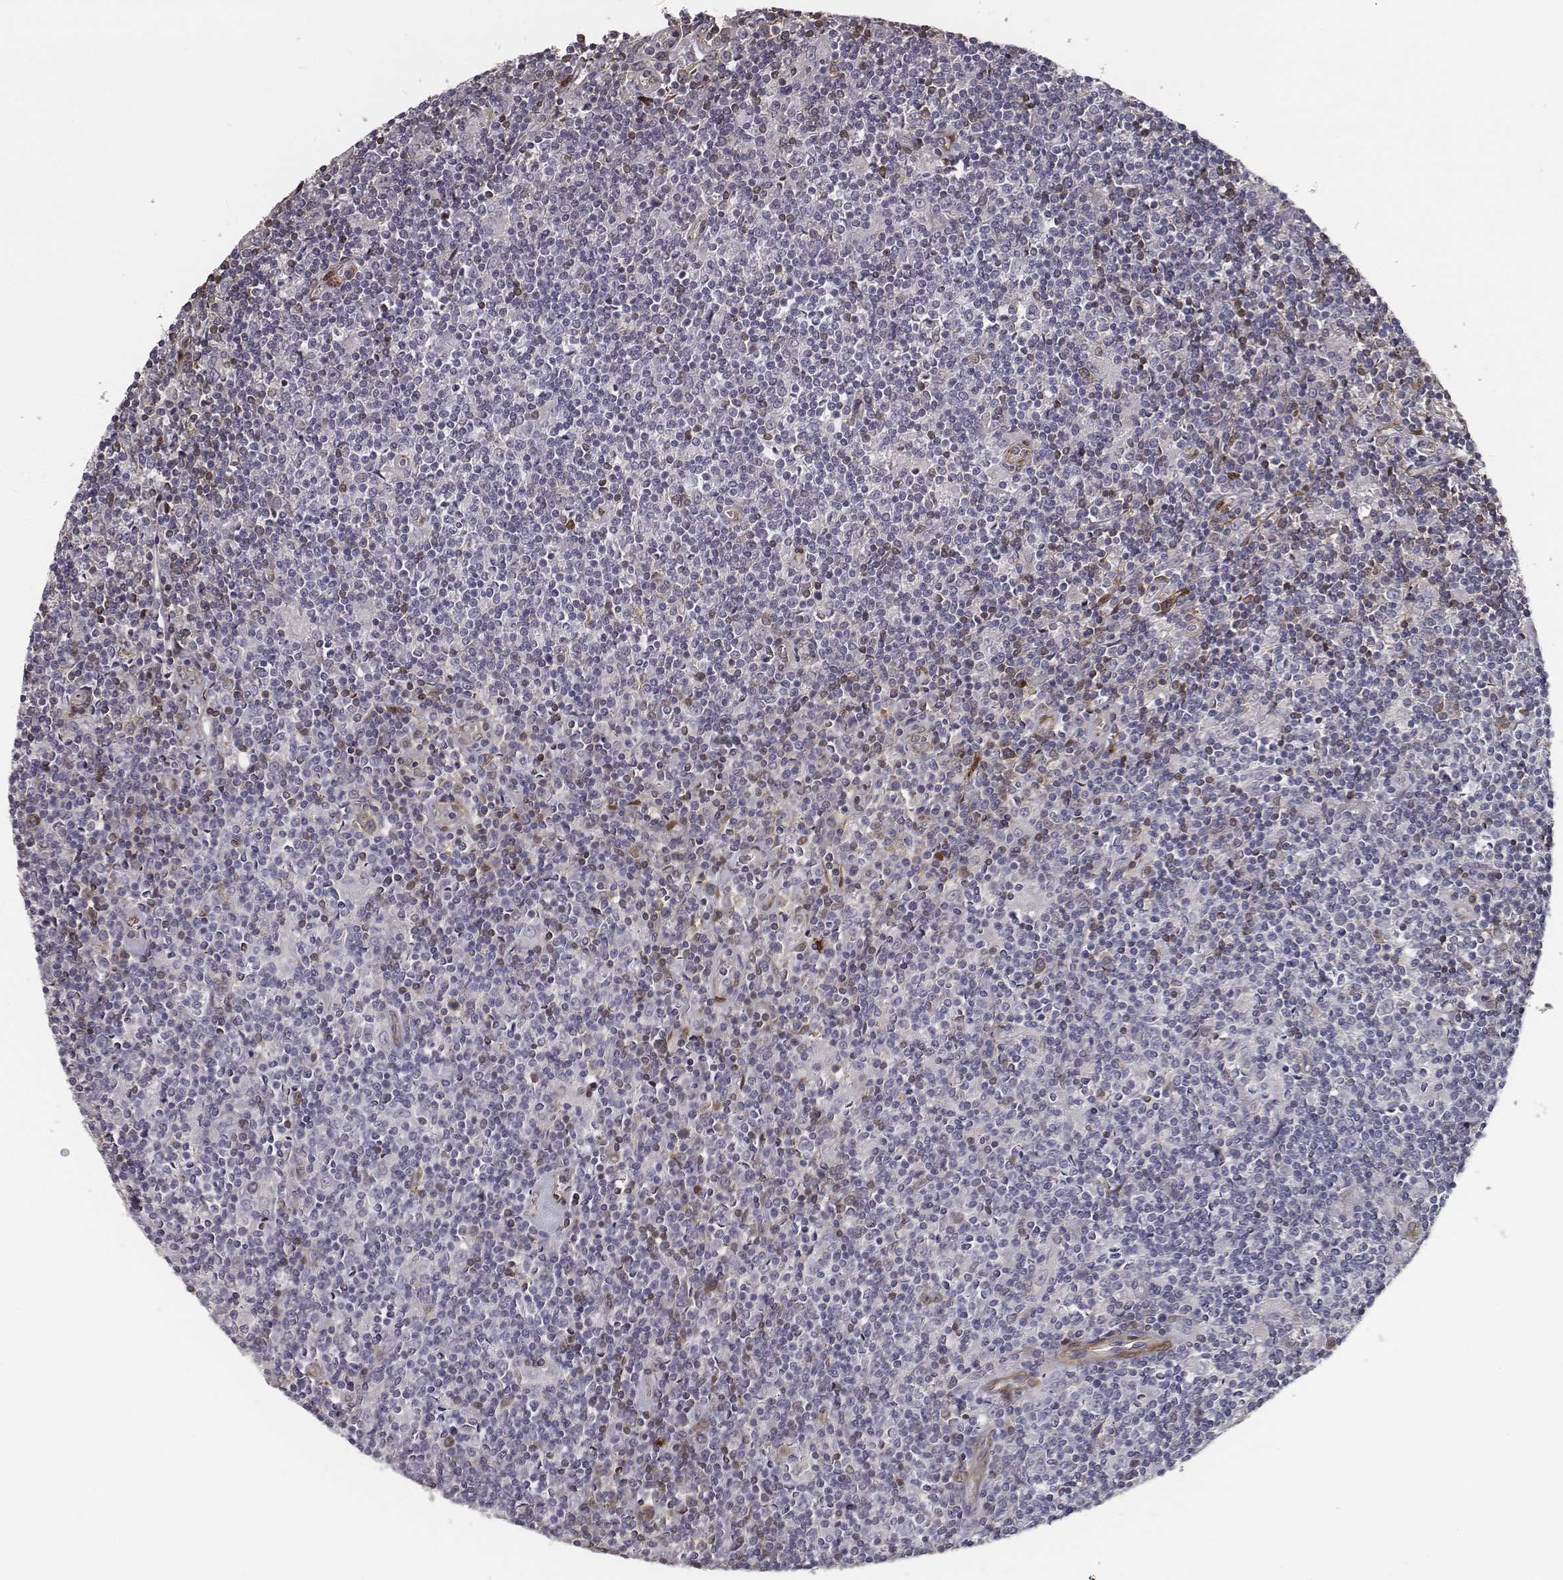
{"staining": {"intensity": "negative", "quantity": "none", "location": "none"}, "tissue": "lymphoma", "cell_type": "Tumor cells", "image_type": "cancer", "snomed": [{"axis": "morphology", "description": "Hodgkin's disease, NOS"}, {"axis": "topography", "description": "Lymph node"}], "caption": "This photomicrograph is of lymphoma stained with immunohistochemistry (IHC) to label a protein in brown with the nuclei are counter-stained blue. There is no positivity in tumor cells.", "gene": "ISYNA1", "patient": {"sex": "male", "age": 40}}